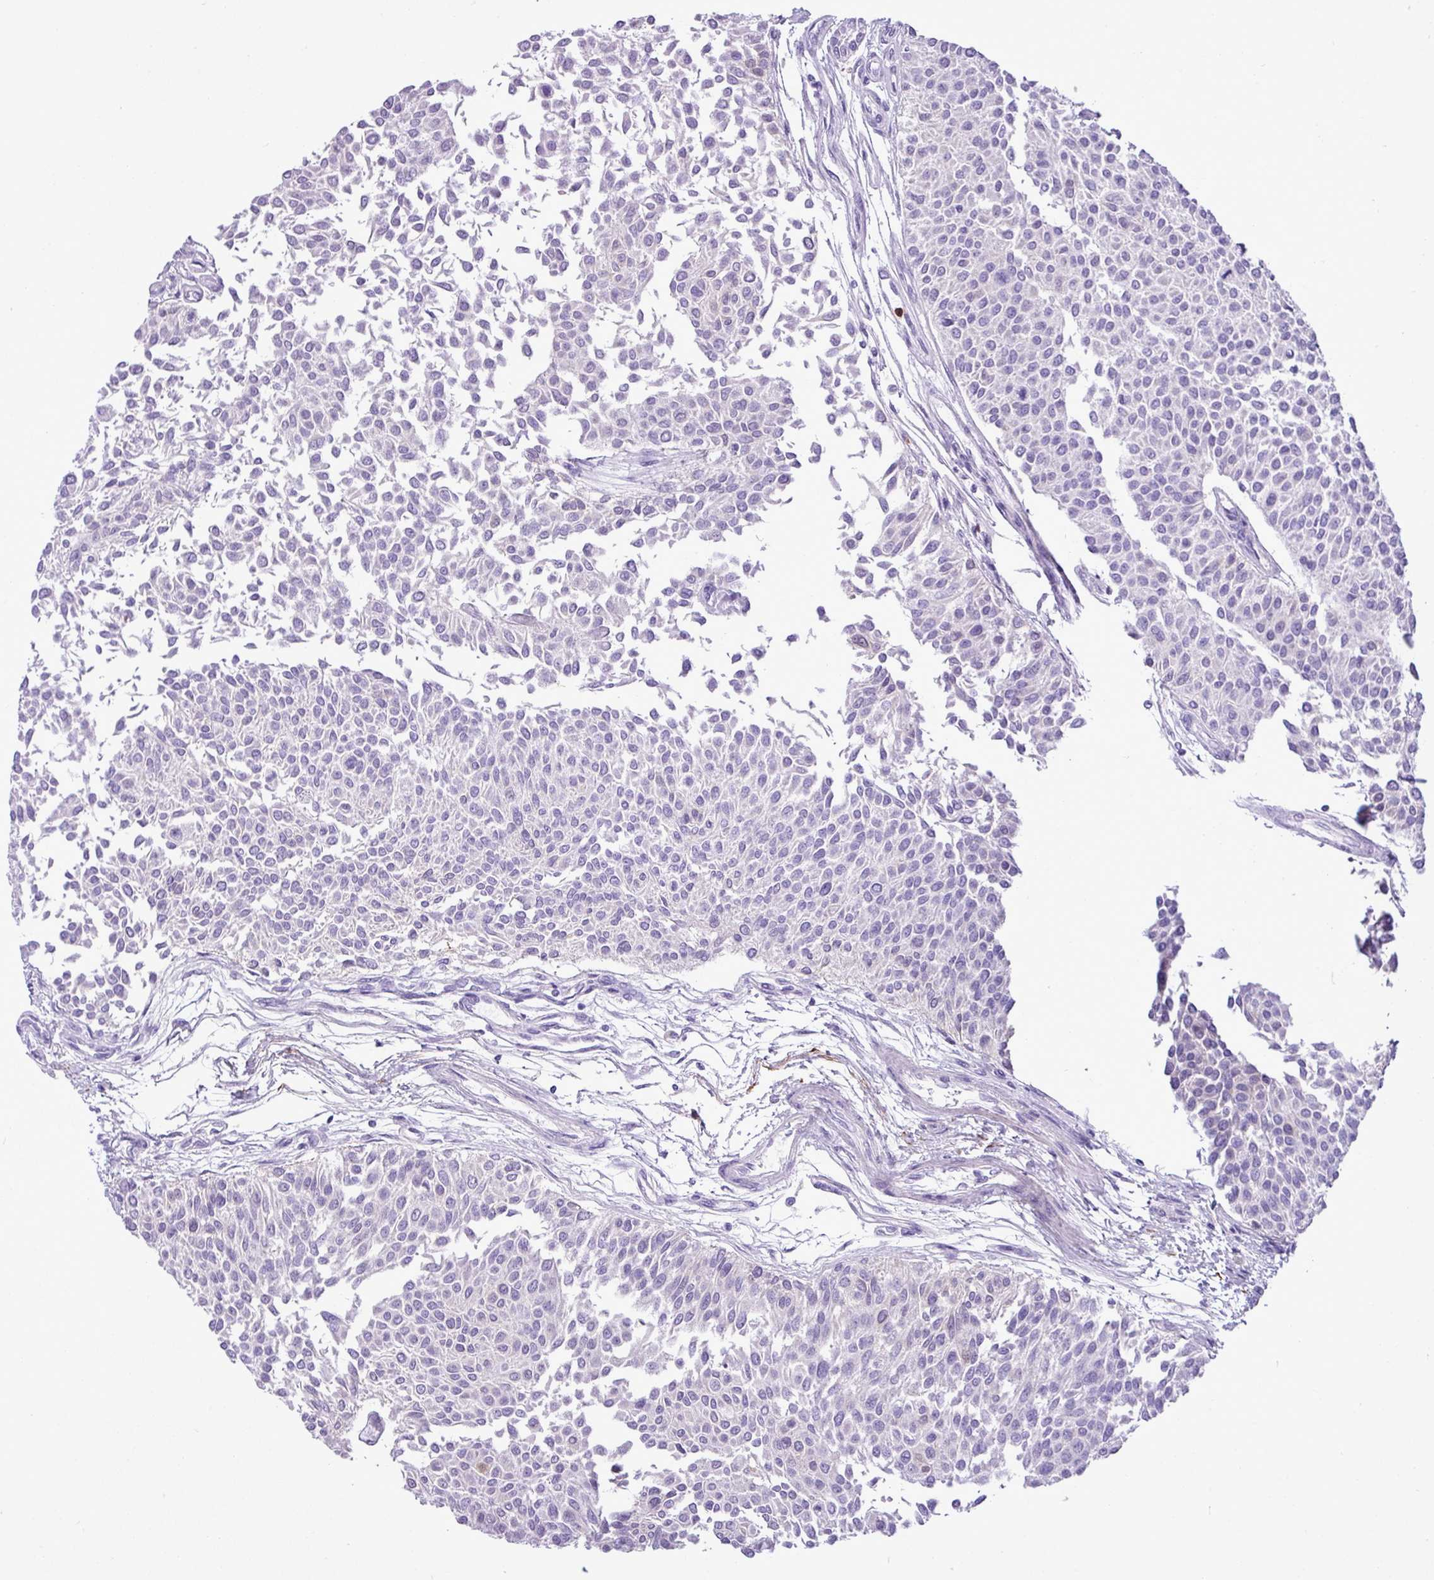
{"staining": {"intensity": "negative", "quantity": "none", "location": "none"}, "tissue": "urothelial cancer", "cell_type": "Tumor cells", "image_type": "cancer", "snomed": [{"axis": "morphology", "description": "Urothelial carcinoma, NOS"}, {"axis": "topography", "description": "Urinary bladder"}], "caption": "A photomicrograph of human transitional cell carcinoma is negative for staining in tumor cells.", "gene": "ZSCAN5A", "patient": {"sex": "male", "age": 55}}